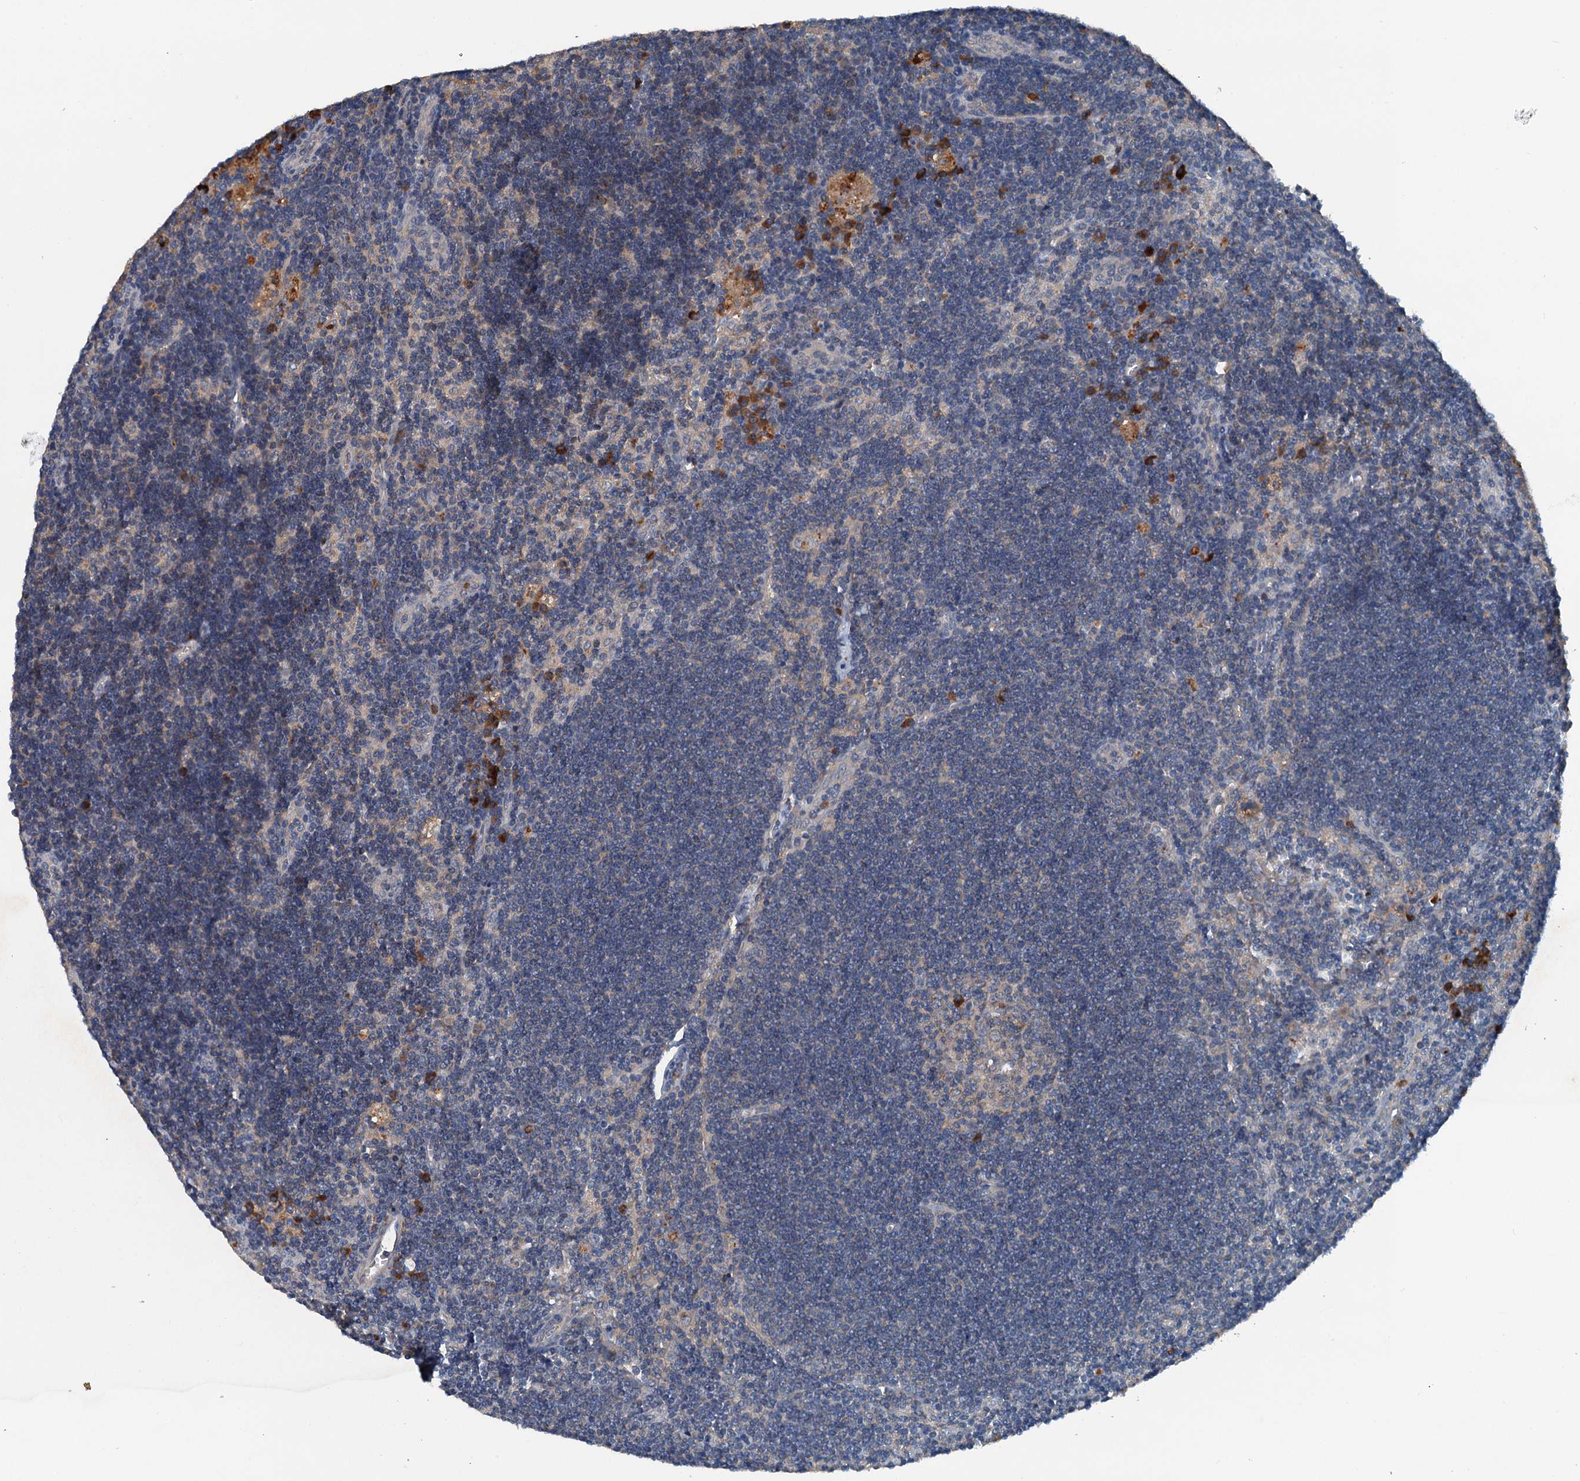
{"staining": {"intensity": "negative", "quantity": "none", "location": "none"}, "tissue": "lymph node", "cell_type": "Germinal center cells", "image_type": "normal", "snomed": [{"axis": "morphology", "description": "Normal tissue, NOS"}, {"axis": "topography", "description": "Lymph node"}], "caption": "This is a histopathology image of immunohistochemistry (IHC) staining of unremarkable lymph node, which shows no expression in germinal center cells. The staining was performed using DAB to visualize the protein expression in brown, while the nuclei were stained in blue with hematoxylin (Magnification: 20x).", "gene": "PDSS1", "patient": {"sex": "male", "age": 24}}